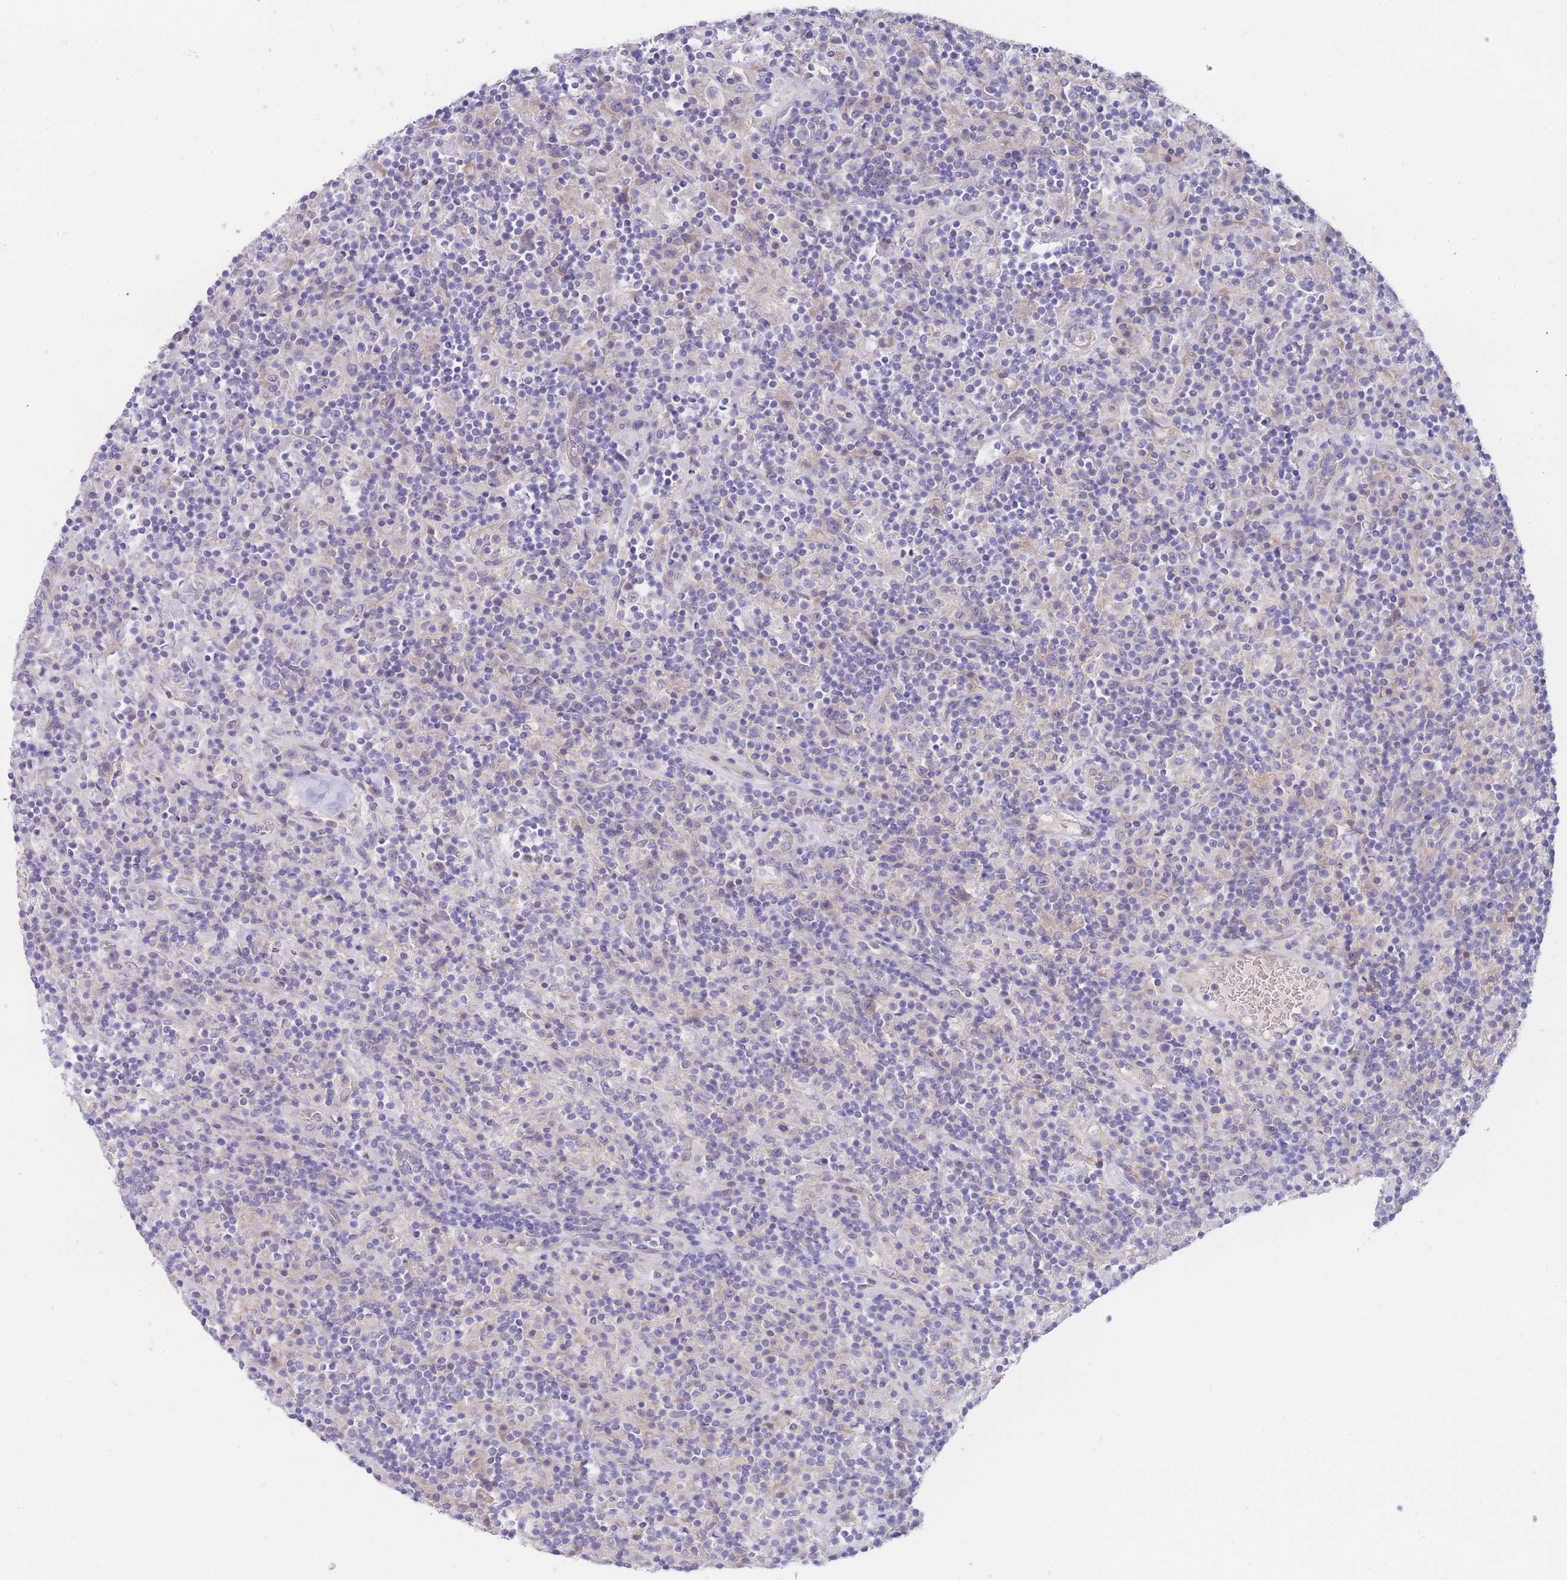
{"staining": {"intensity": "negative", "quantity": "none", "location": "none"}, "tissue": "lymphoma", "cell_type": "Tumor cells", "image_type": "cancer", "snomed": [{"axis": "morphology", "description": "Hodgkin's disease, NOS"}, {"axis": "topography", "description": "Lymph node"}], "caption": "Immunohistochemistry (IHC) of human Hodgkin's disease exhibits no positivity in tumor cells.", "gene": "ZNF281", "patient": {"sex": "male", "age": 70}}